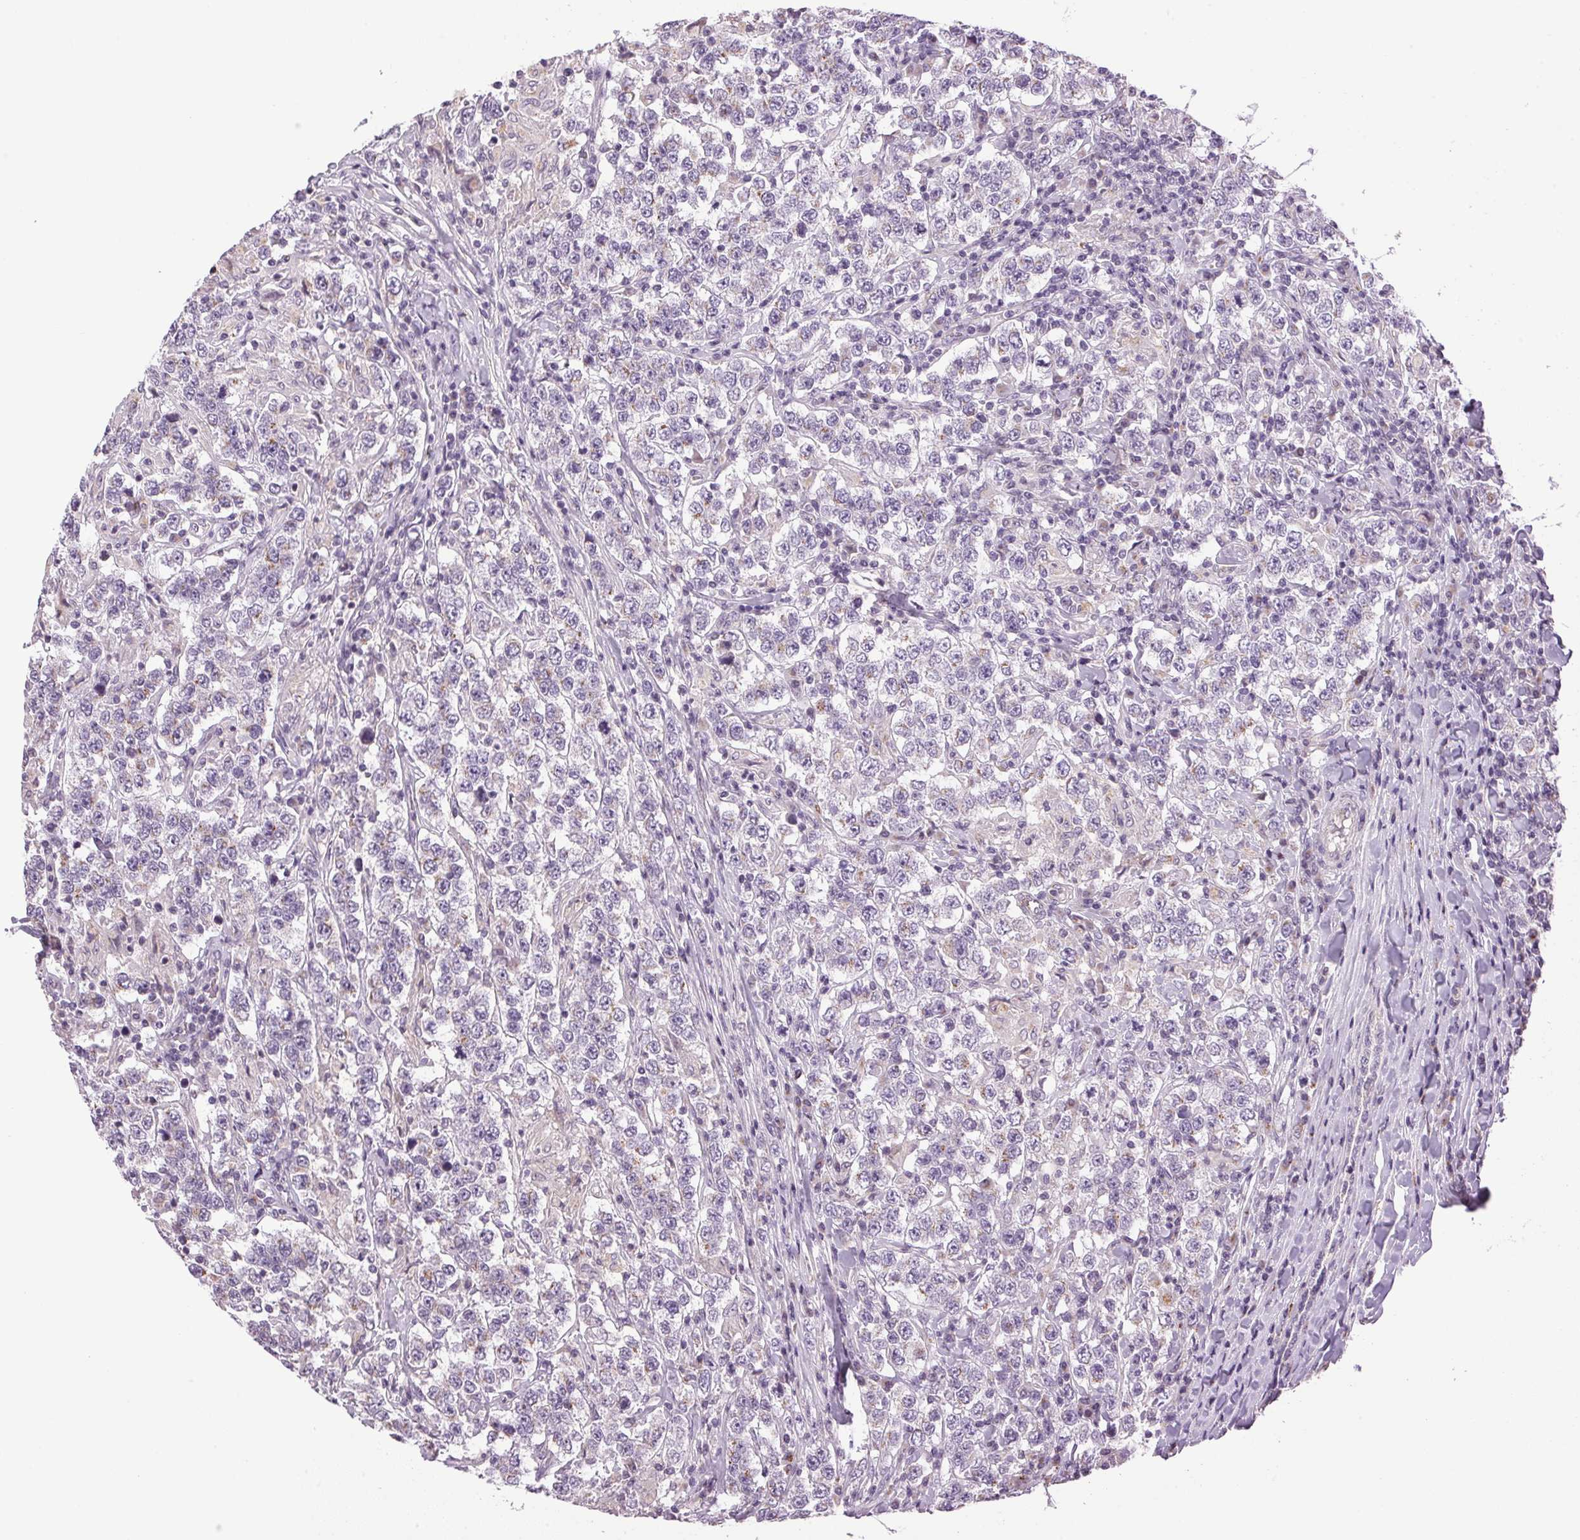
{"staining": {"intensity": "weak", "quantity": "<25%", "location": "cytoplasmic/membranous"}, "tissue": "testis cancer", "cell_type": "Tumor cells", "image_type": "cancer", "snomed": [{"axis": "morphology", "description": "Seminoma, NOS"}, {"axis": "morphology", "description": "Carcinoma, Embryonal, NOS"}, {"axis": "topography", "description": "Testis"}], "caption": "Human testis embryonal carcinoma stained for a protein using immunohistochemistry (IHC) shows no positivity in tumor cells.", "gene": "GOLPH3", "patient": {"sex": "male", "age": 41}}